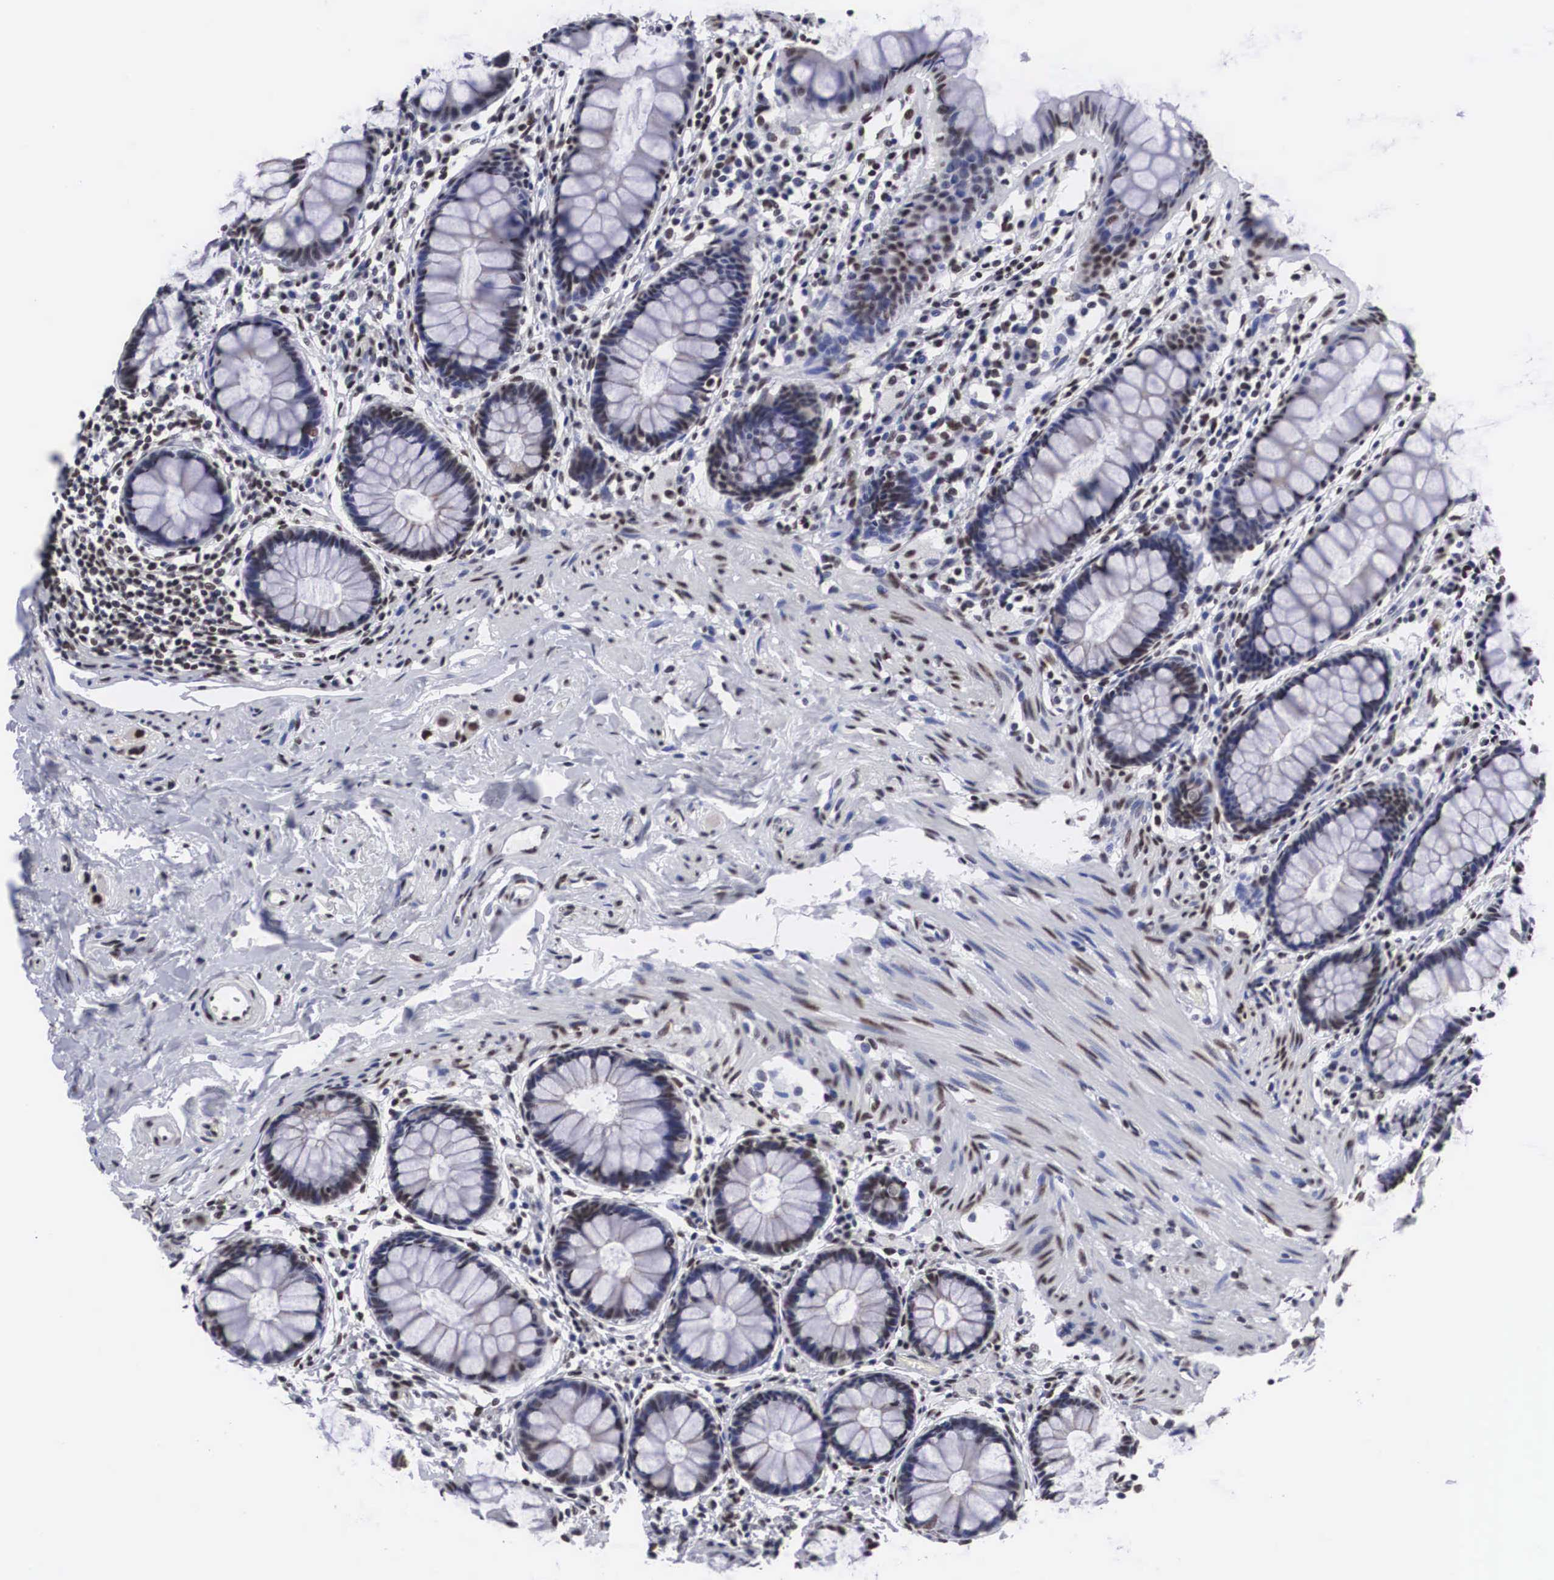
{"staining": {"intensity": "moderate", "quantity": "<25%", "location": "nuclear"}, "tissue": "rectum", "cell_type": "Glandular cells", "image_type": "normal", "snomed": [{"axis": "morphology", "description": "Normal tissue, NOS"}, {"axis": "topography", "description": "Rectum"}], "caption": "High-magnification brightfield microscopy of unremarkable rectum stained with DAB (brown) and counterstained with hematoxylin (blue). glandular cells exhibit moderate nuclear staining is appreciated in approximately<25% of cells. The staining was performed using DAB to visualize the protein expression in brown, while the nuclei were stained in blue with hematoxylin (Magnification: 20x).", "gene": "ACIN1", "patient": {"sex": "male", "age": 86}}